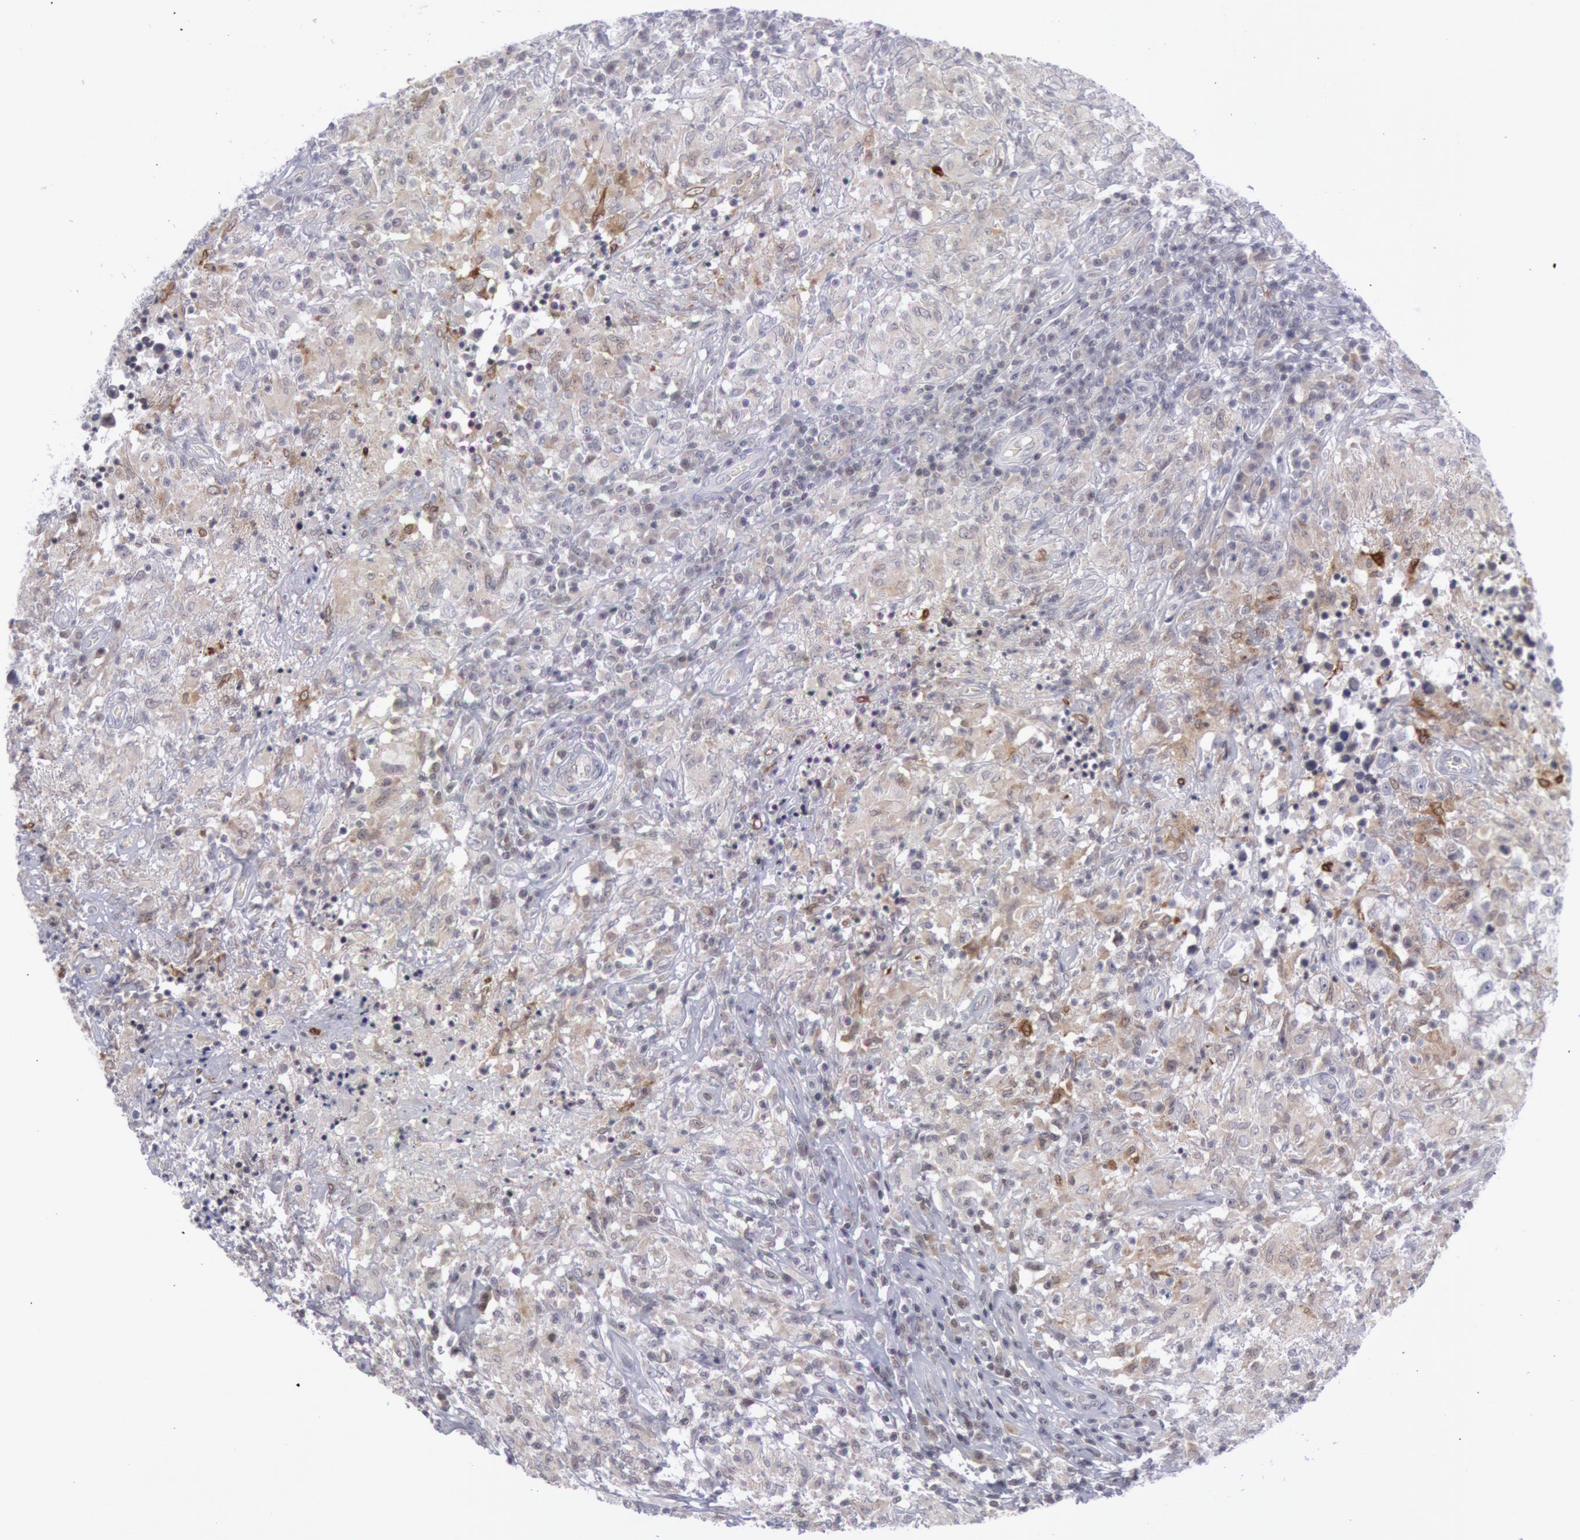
{"staining": {"intensity": "weak", "quantity": "25%-75%", "location": "cytoplasmic/membranous"}, "tissue": "testis cancer", "cell_type": "Tumor cells", "image_type": "cancer", "snomed": [{"axis": "morphology", "description": "Seminoma, NOS"}, {"axis": "topography", "description": "Testis"}], "caption": "An IHC histopathology image of neoplastic tissue is shown. Protein staining in brown highlights weak cytoplasmic/membranous positivity in seminoma (testis) within tumor cells. (DAB IHC, brown staining for protein, blue staining for nuclei).", "gene": "PTGS2", "patient": {"sex": "male", "age": 34}}